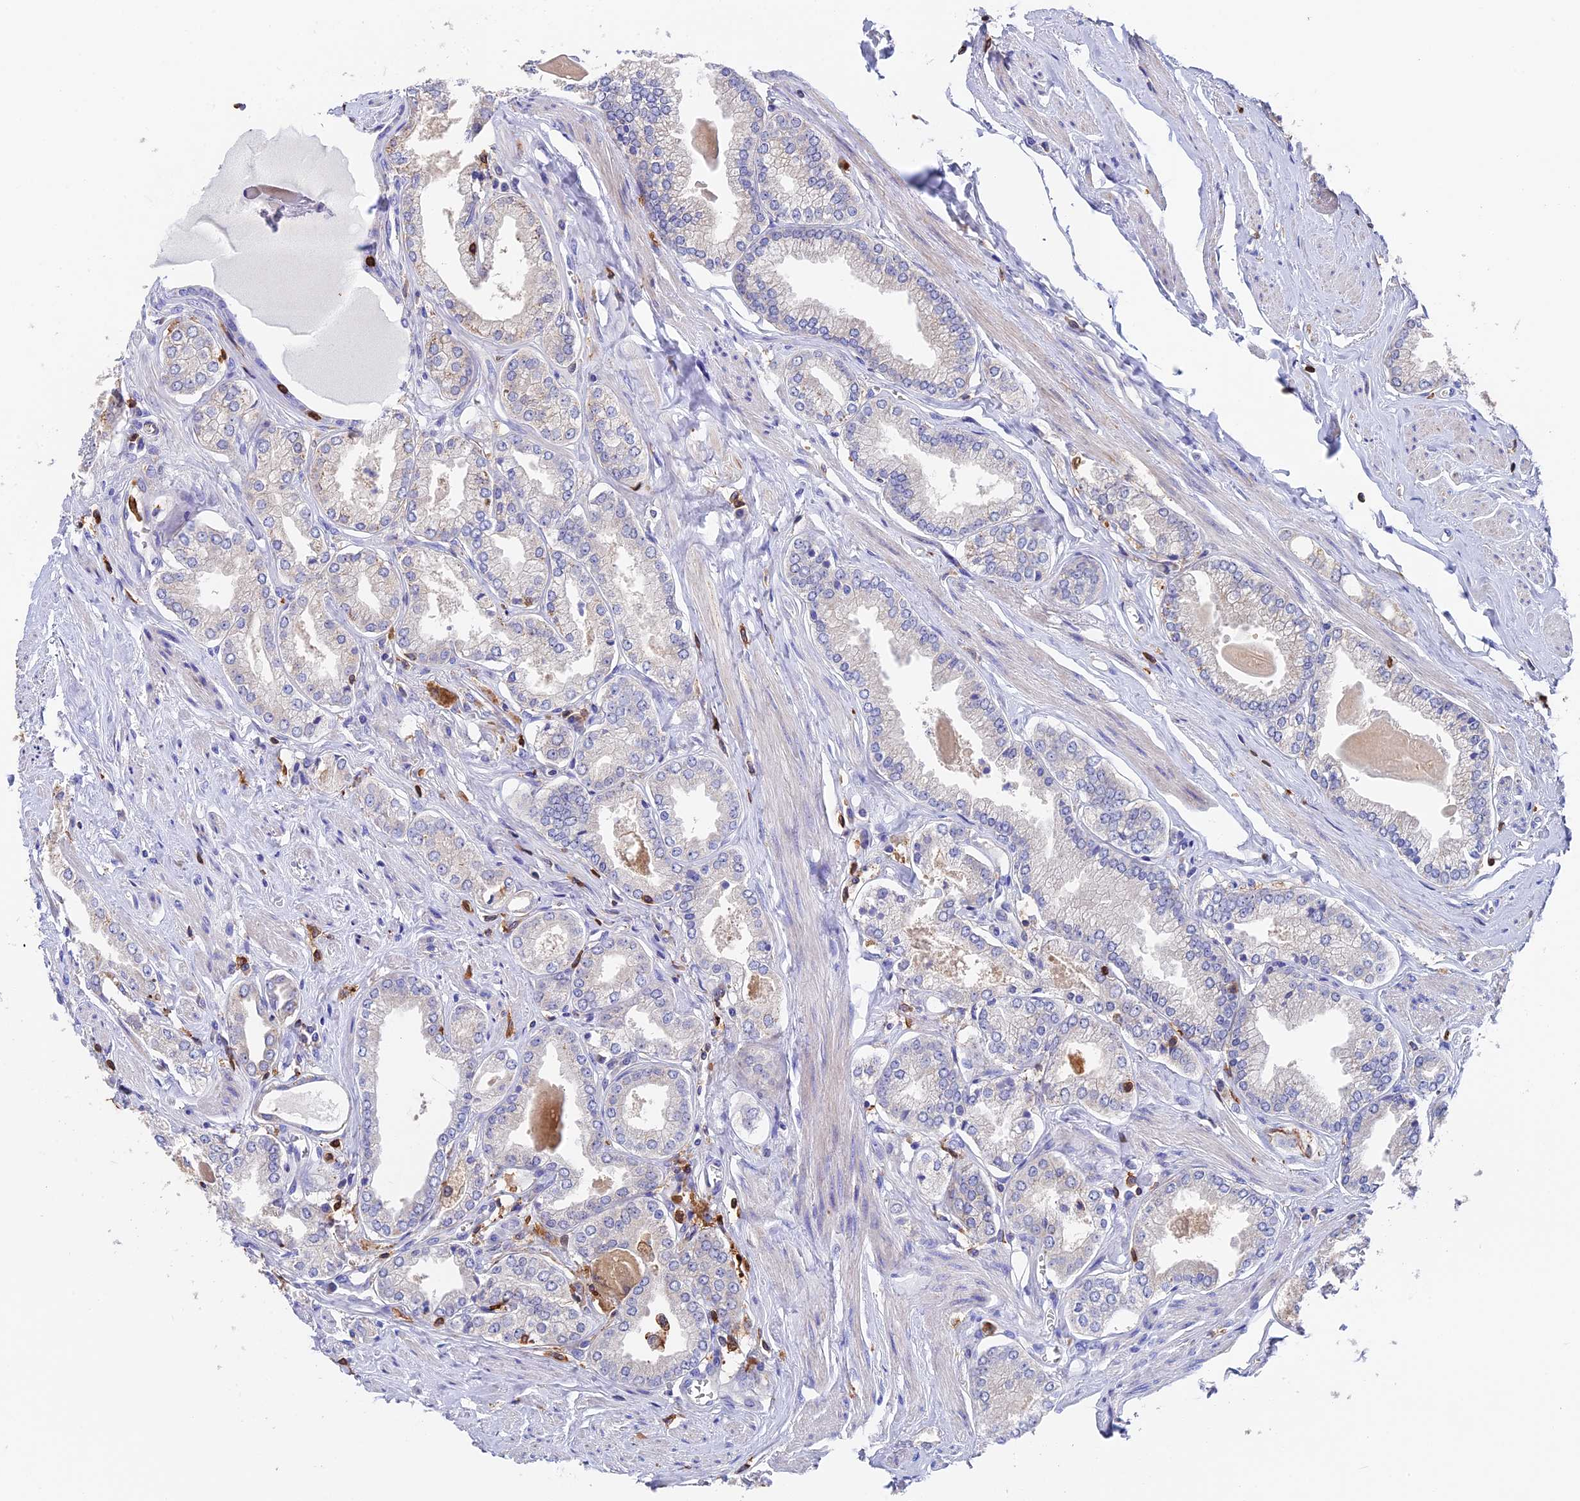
{"staining": {"intensity": "negative", "quantity": "none", "location": "none"}, "tissue": "prostate cancer", "cell_type": "Tumor cells", "image_type": "cancer", "snomed": [{"axis": "morphology", "description": "Adenocarcinoma, Low grade"}, {"axis": "topography", "description": "Prostate"}], "caption": "Photomicrograph shows no protein staining in tumor cells of low-grade adenocarcinoma (prostate) tissue.", "gene": "ADAT1", "patient": {"sex": "male", "age": 60}}